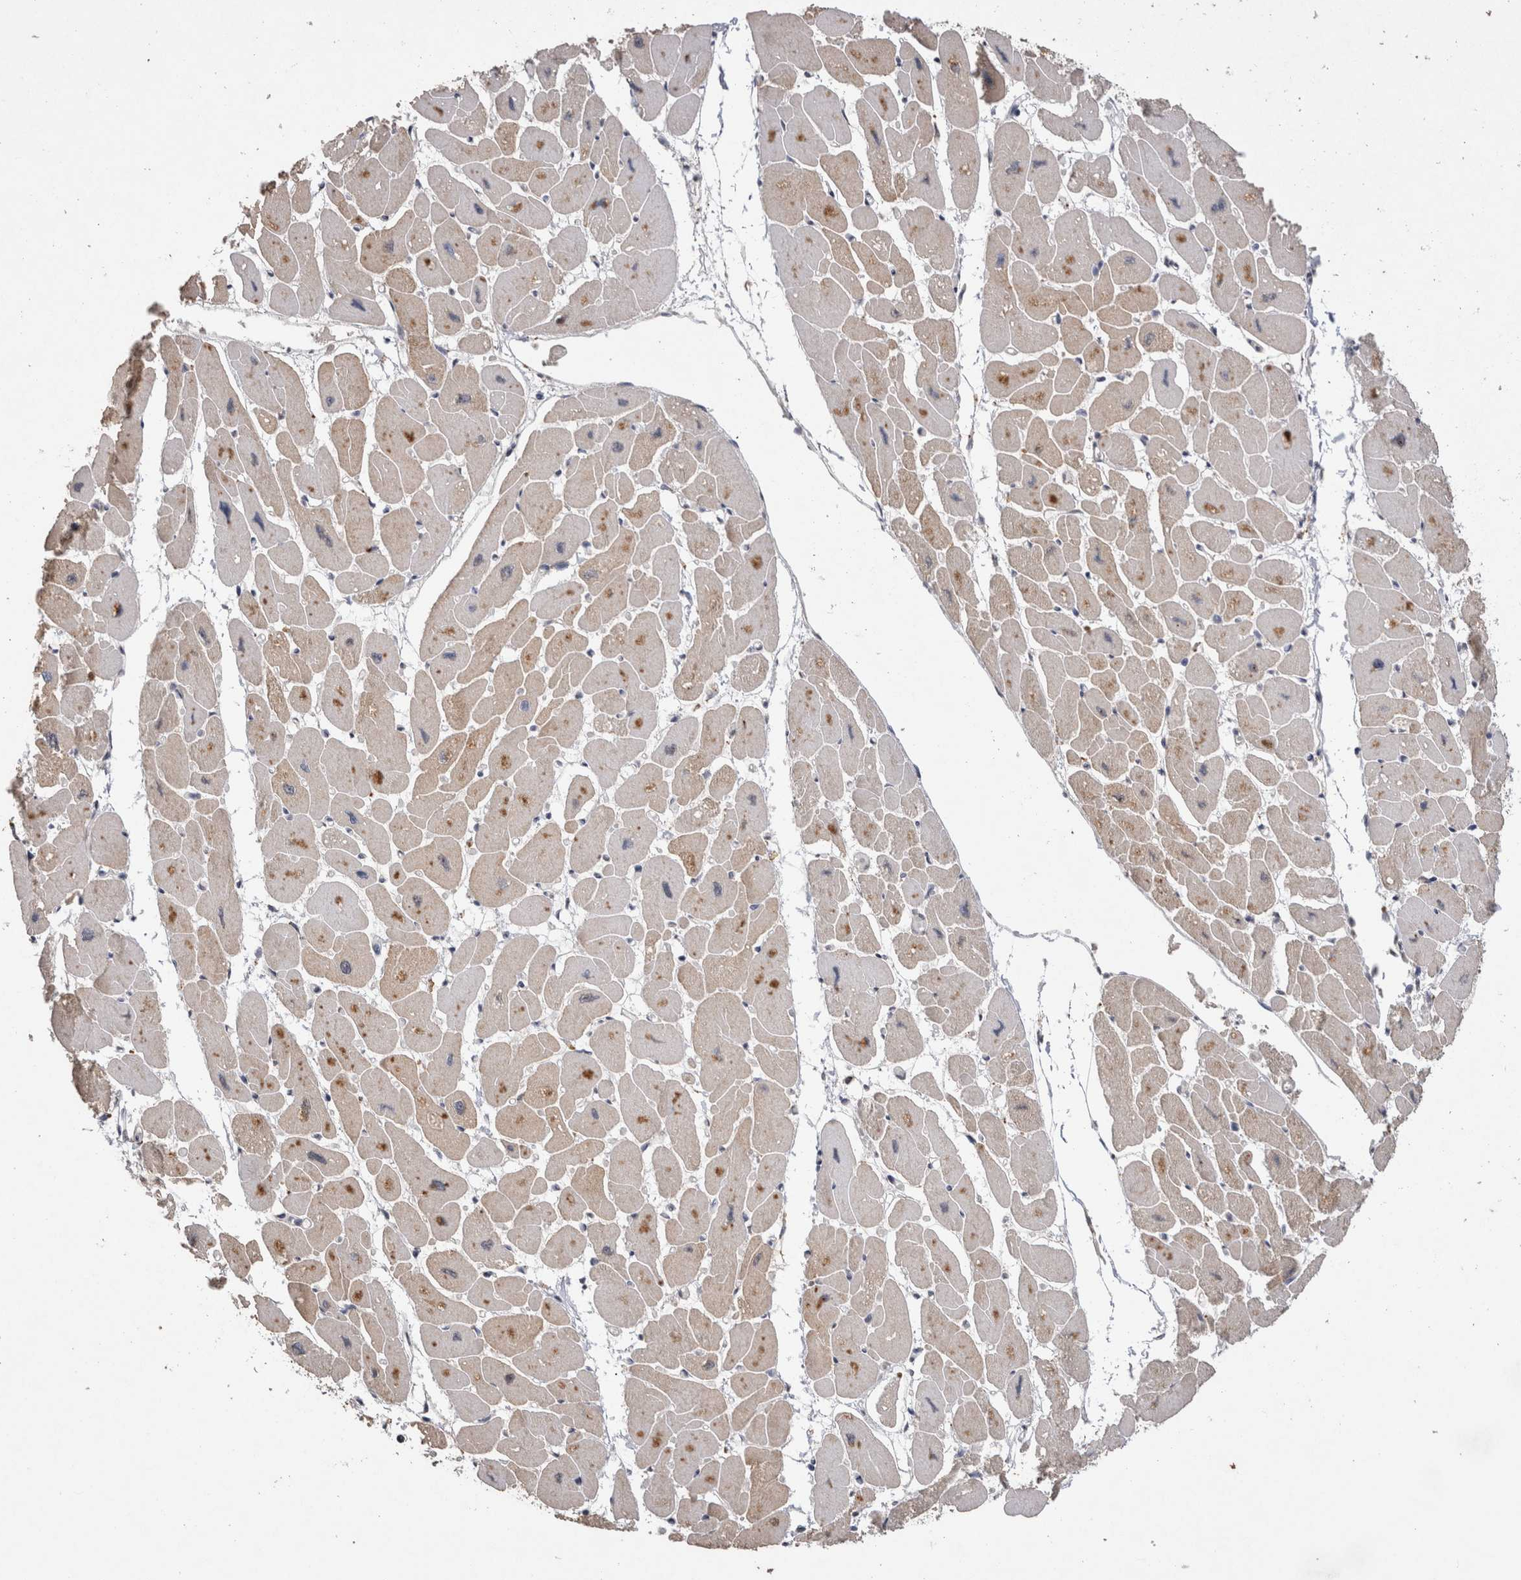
{"staining": {"intensity": "moderate", "quantity": ">75%", "location": "cytoplasmic/membranous"}, "tissue": "heart muscle", "cell_type": "Cardiomyocytes", "image_type": "normal", "snomed": [{"axis": "morphology", "description": "Normal tissue, NOS"}, {"axis": "topography", "description": "Heart"}], "caption": "The immunohistochemical stain shows moderate cytoplasmic/membranous staining in cardiomyocytes of benign heart muscle. (DAB IHC, brown staining for protein, blue staining for nuclei).", "gene": "CDH6", "patient": {"sex": "female", "age": 54}}